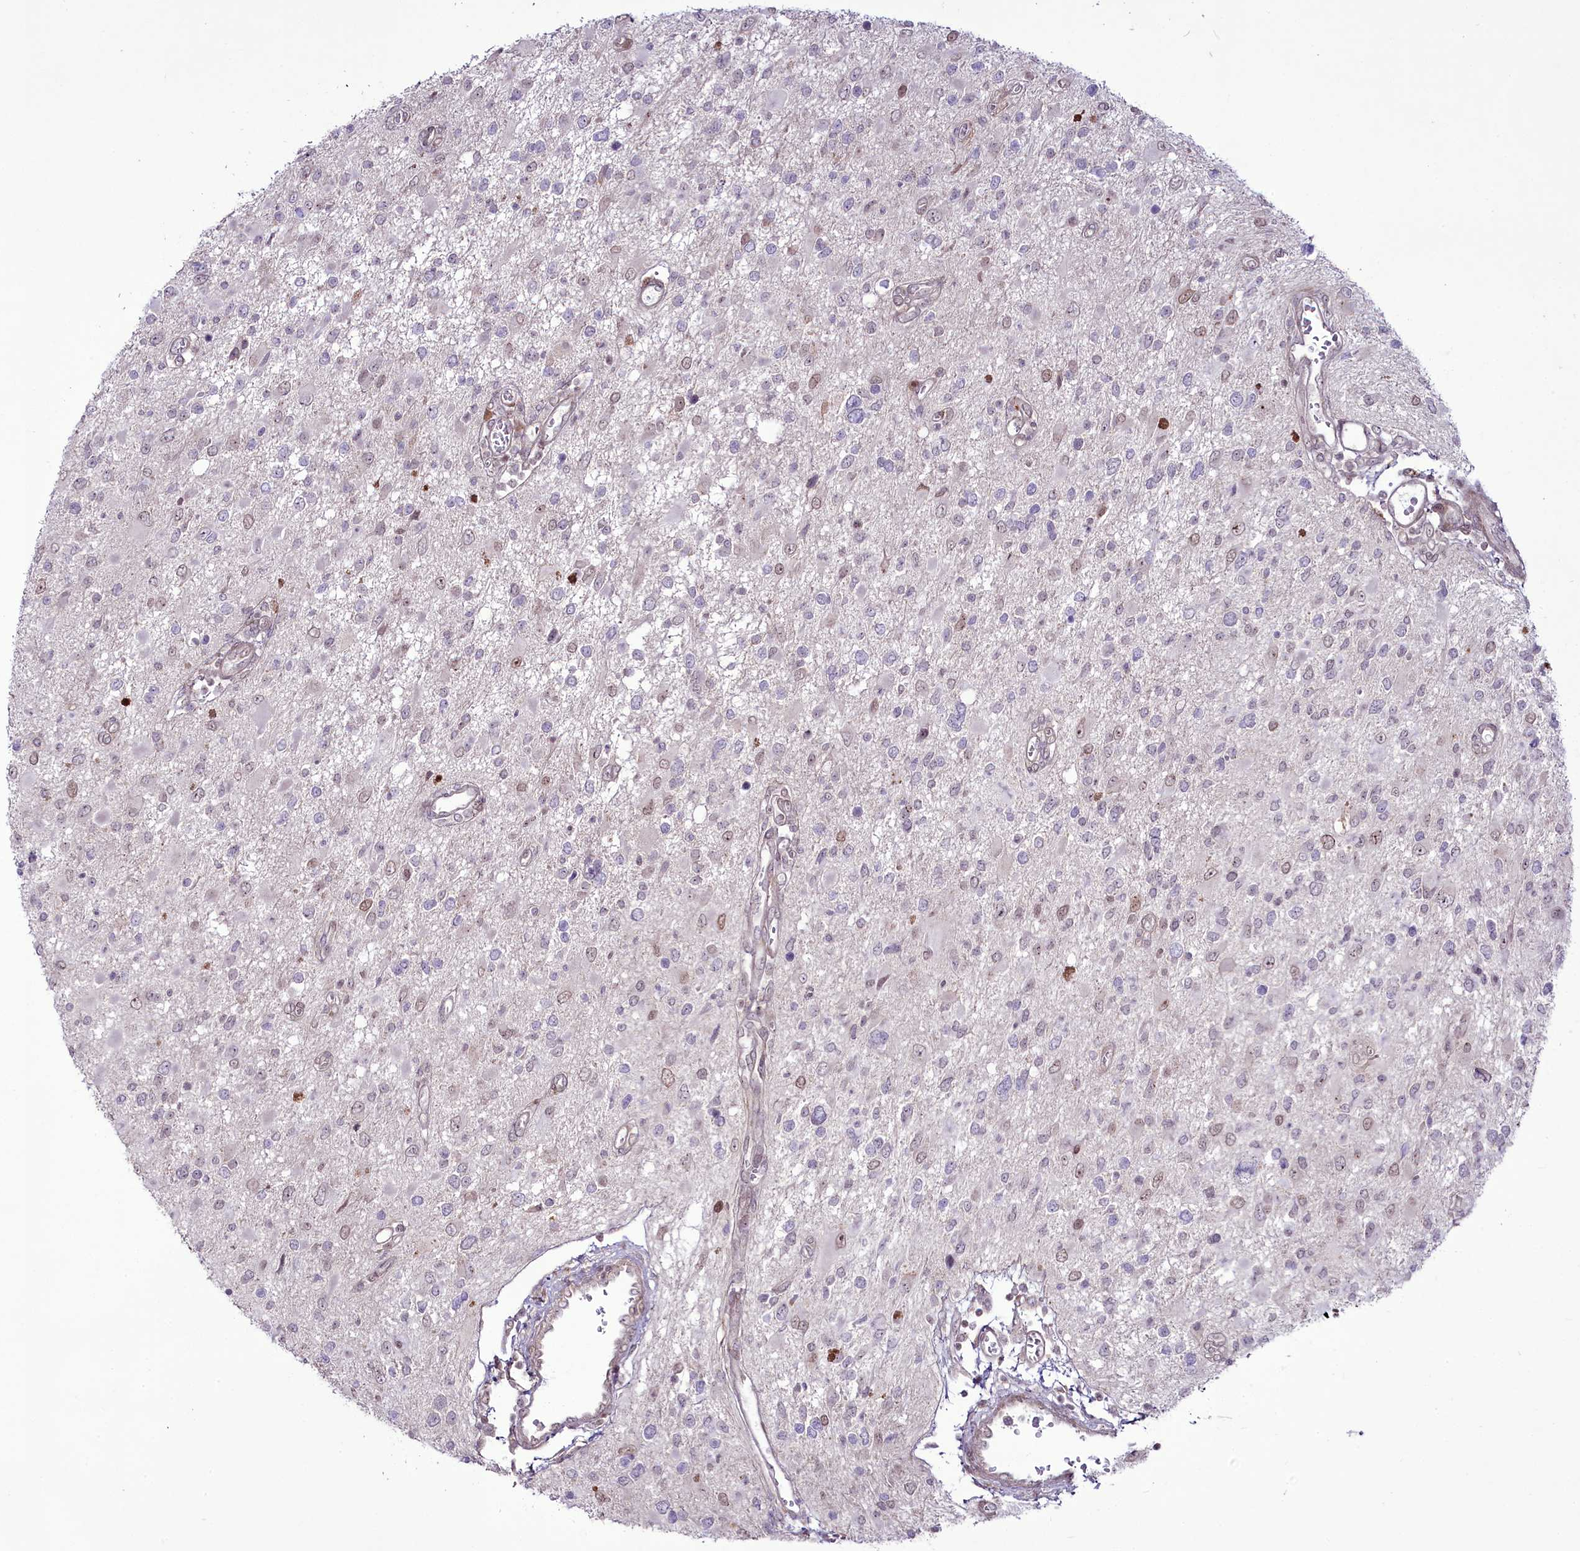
{"staining": {"intensity": "negative", "quantity": "none", "location": "none"}, "tissue": "glioma", "cell_type": "Tumor cells", "image_type": "cancer", "snomed": [{"axis": "morphology", "description": "Glioma, malignant, High grade"}, {"axis": "topography", "description": "Brain"}], "caption": "The immunohistochemistry micrograph has no significant positivity in tumor cells of malignant glioma (high-grade) tissue.", "gene": "RSBN1", "patient": {"sex": "male", "age": 53}}